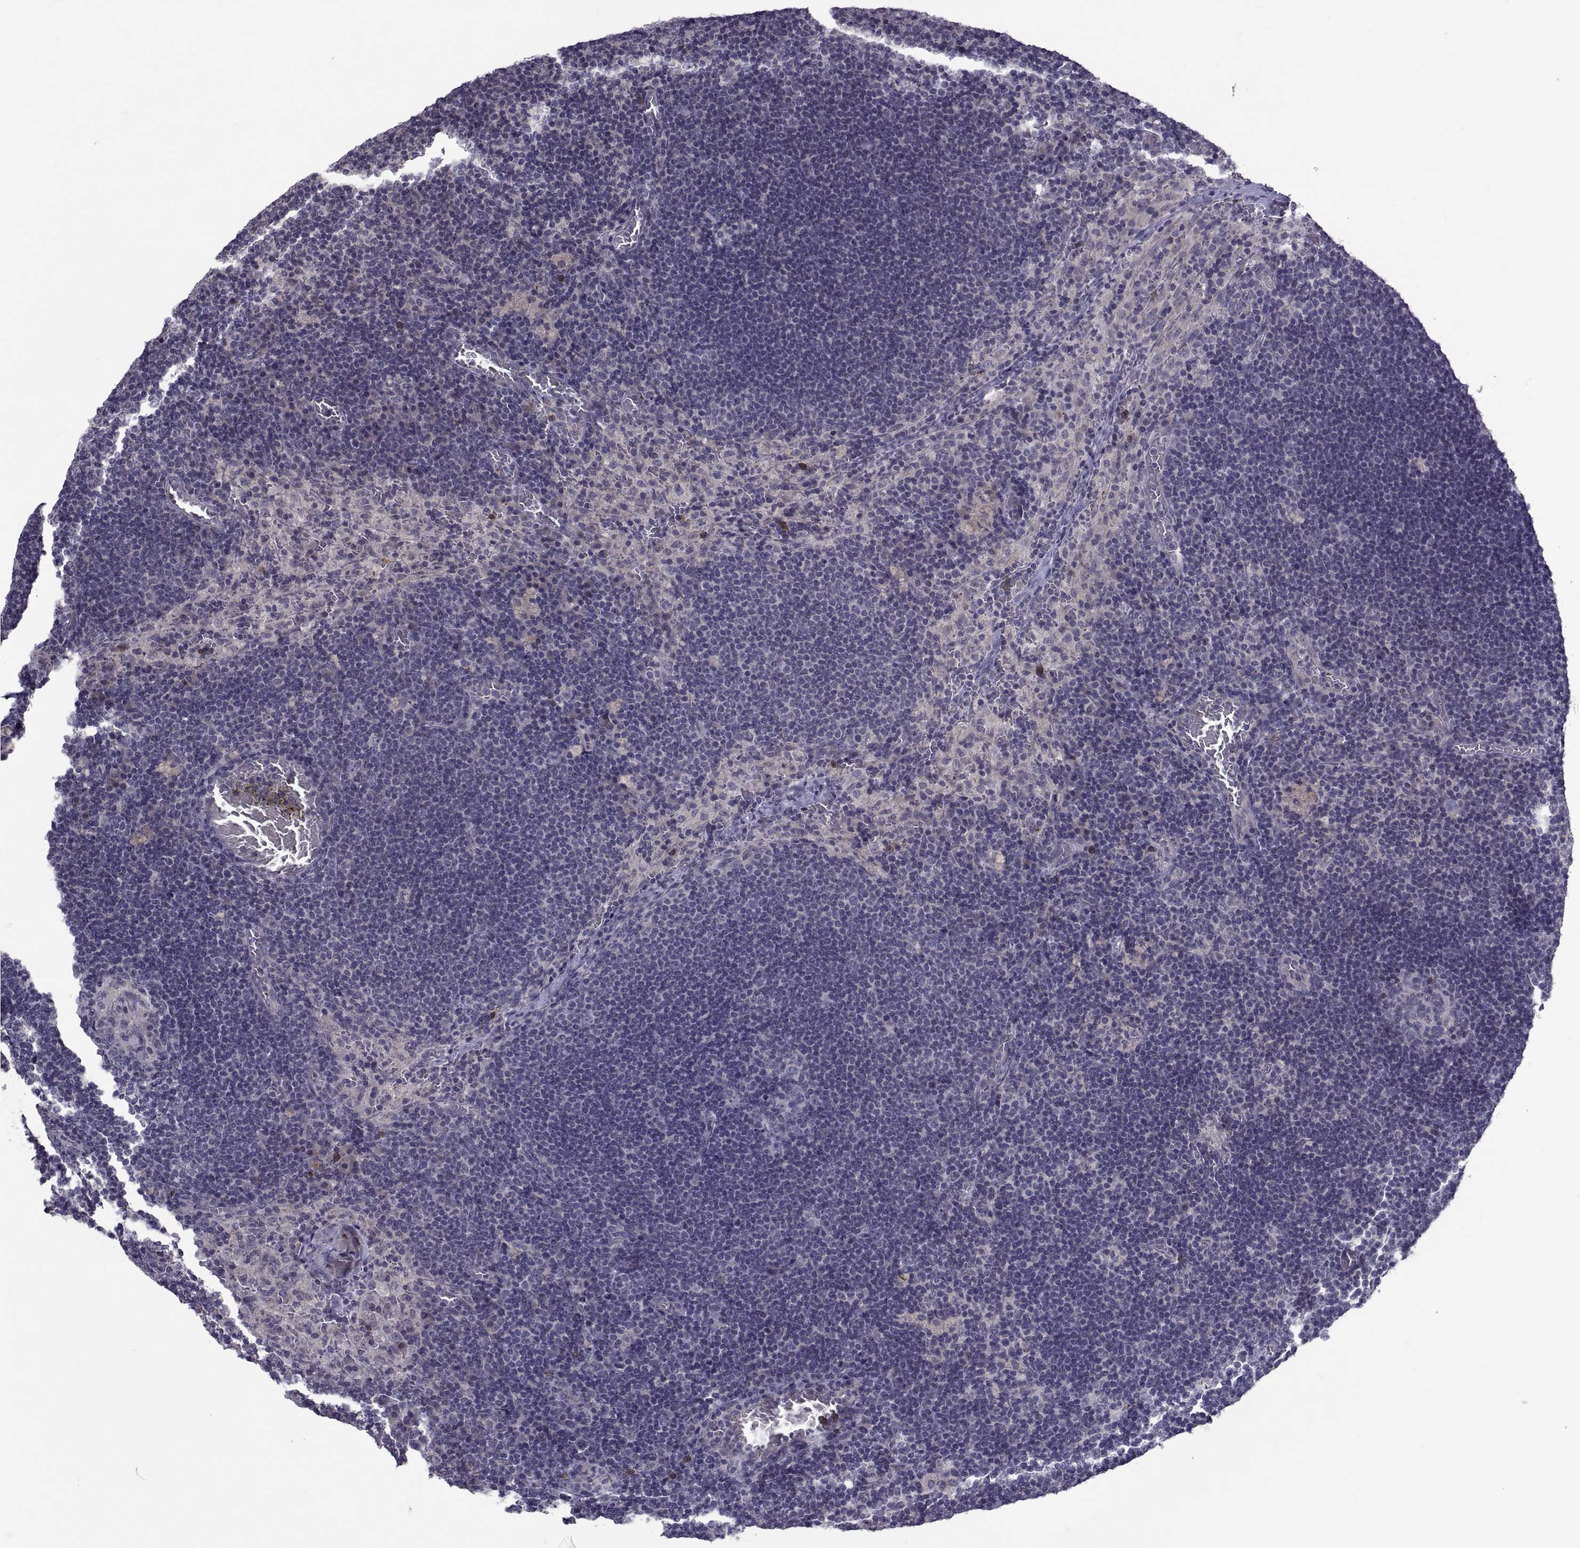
{"staining": {"intensity": "negative", "quantity": "none", "location": "none"}, "tissue": "lymph node", "cell_type": "Germinal center cells", "image_type": "normal", "snomed": [{"axis": "morphology", "description": "Normal tissue, NOS"}, {"axis": "topography", "description": "Lymph node"}], "caption": "DAB immunohistochemical staining of unremarkable human lymph node displays no significant positivity in germinal center cells.", "gene": "NPTX2", "patient": {"sex": "male", "age": 63}}